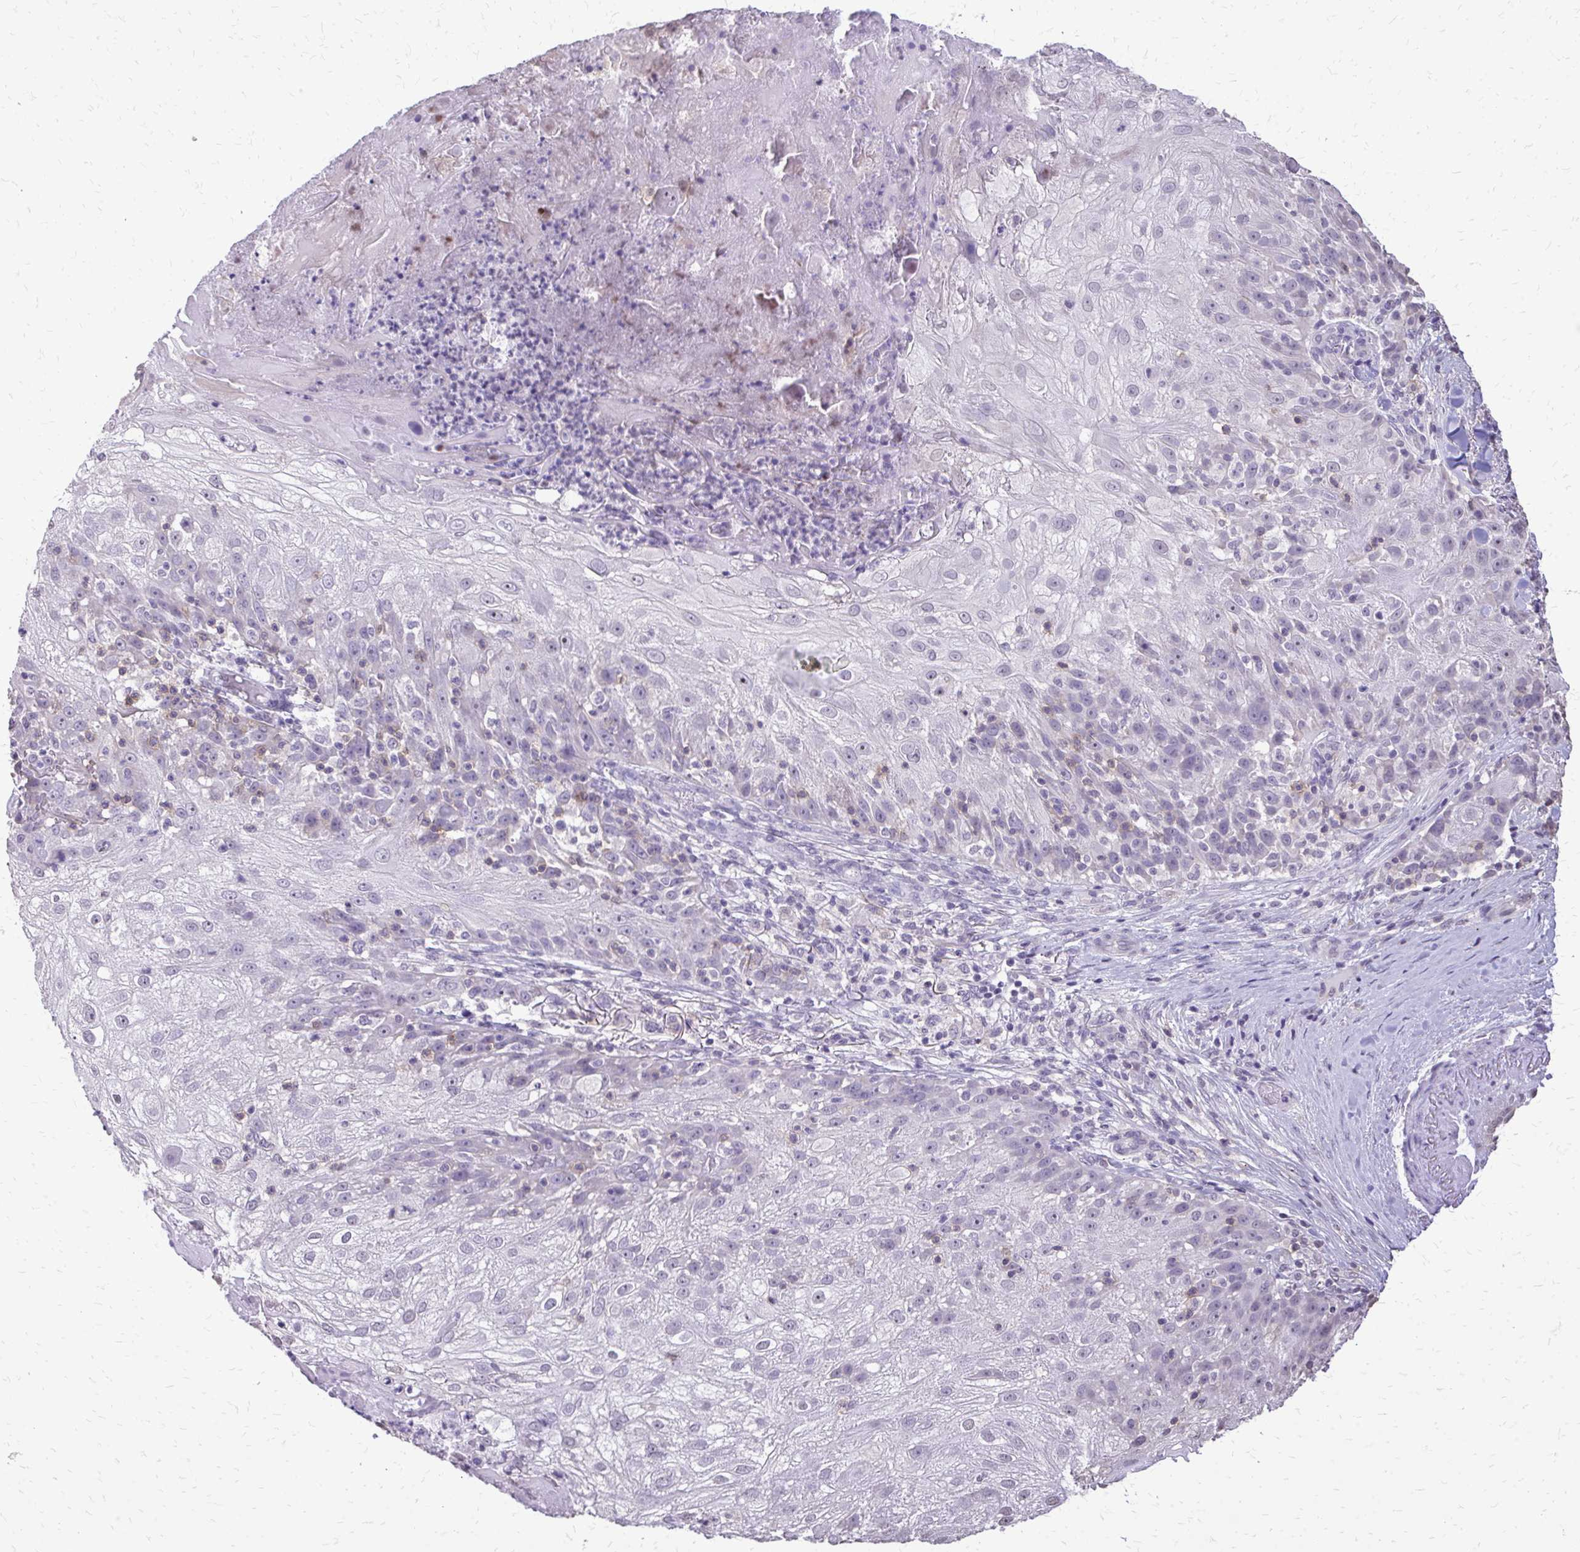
{"staining": {"intensity": "negative", "quantity": "none", "location": "none"}, "tissue": "skin cancer", "cell_type": "Tumor cells", "image_type": "cancer", "snomed": [{"axis": "morphology", "description": "Normal tissue, NOS"}, {"axis": "morphology", "description": "Squamous cell carcinoma, NOS"}, {"axis": "topography", "description": "Skin"}], "caption": "This is an IHC photomicrograph of skin squamous cell carcinoma. There is no staining in tumor cells.", "gene": "AKAP5", "patient": {"sex": "female", "age": 83}}